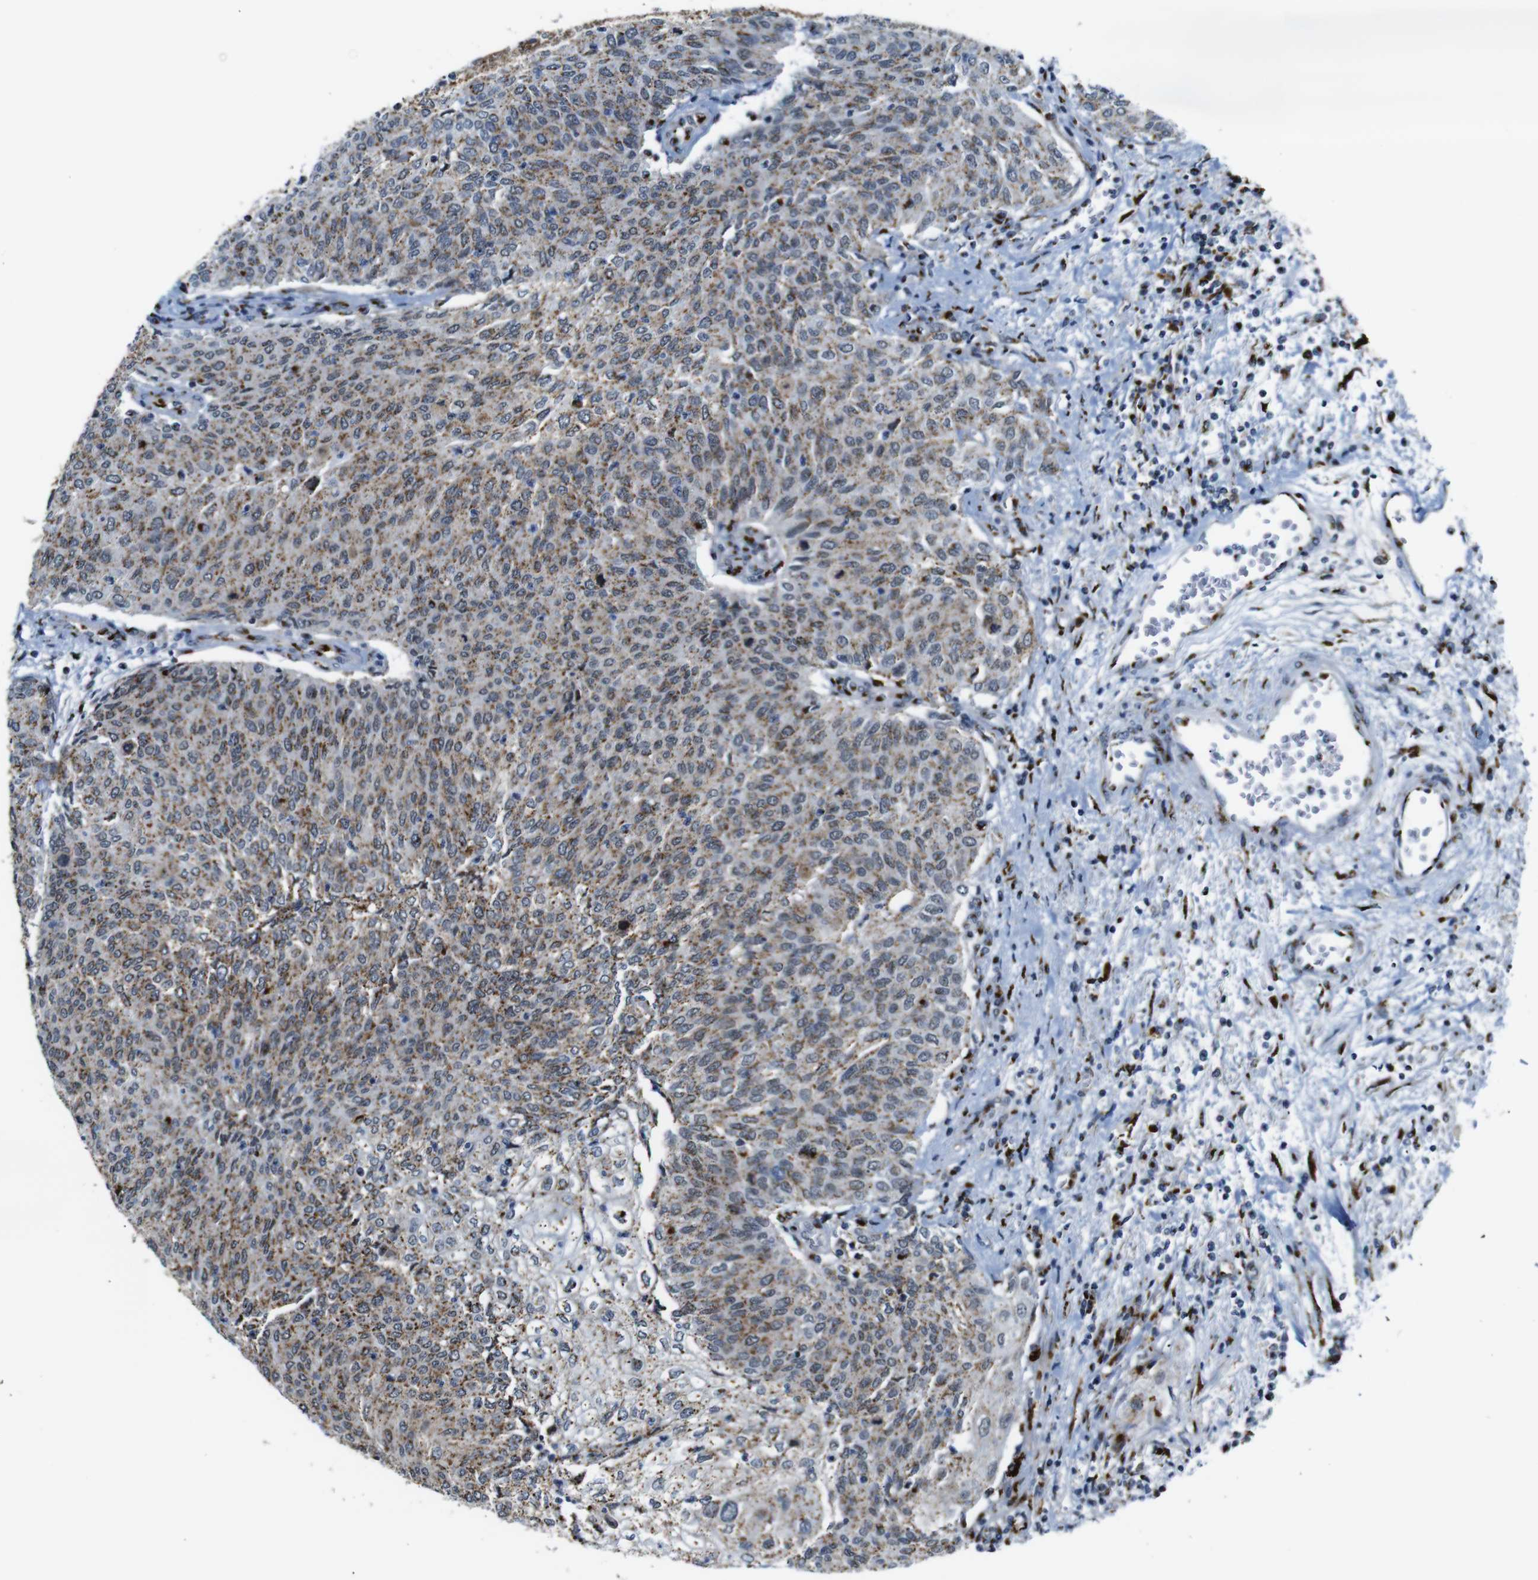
{"staining": {"intensity": "moderate", "quantity": ">75%", "location": "cytoplasmic/membranous"}, "tissue": "urothelial cancer", "cell_type": "Tumor cells", "image_type": "cancer", "snomed": [{"axis": "morphology", "description": "Urothelial carcinoma, Low grade"}, {"axis": "topography", "description": "Urinary bladder"}], "caption": "High-power microscopy captured an immunohistochemistry image of urothelial carcinoma (low-grade), revealing moderate cytoplasmic/membranous staining in about >75% of tumor cells. The protein of interest is stained brown, and the nuclei are stained in blue (DAB IHC with brightfield microscopy, high magnification).", "gene": "TGOLN2", "patient": {"sex": "female", "age": 79}}